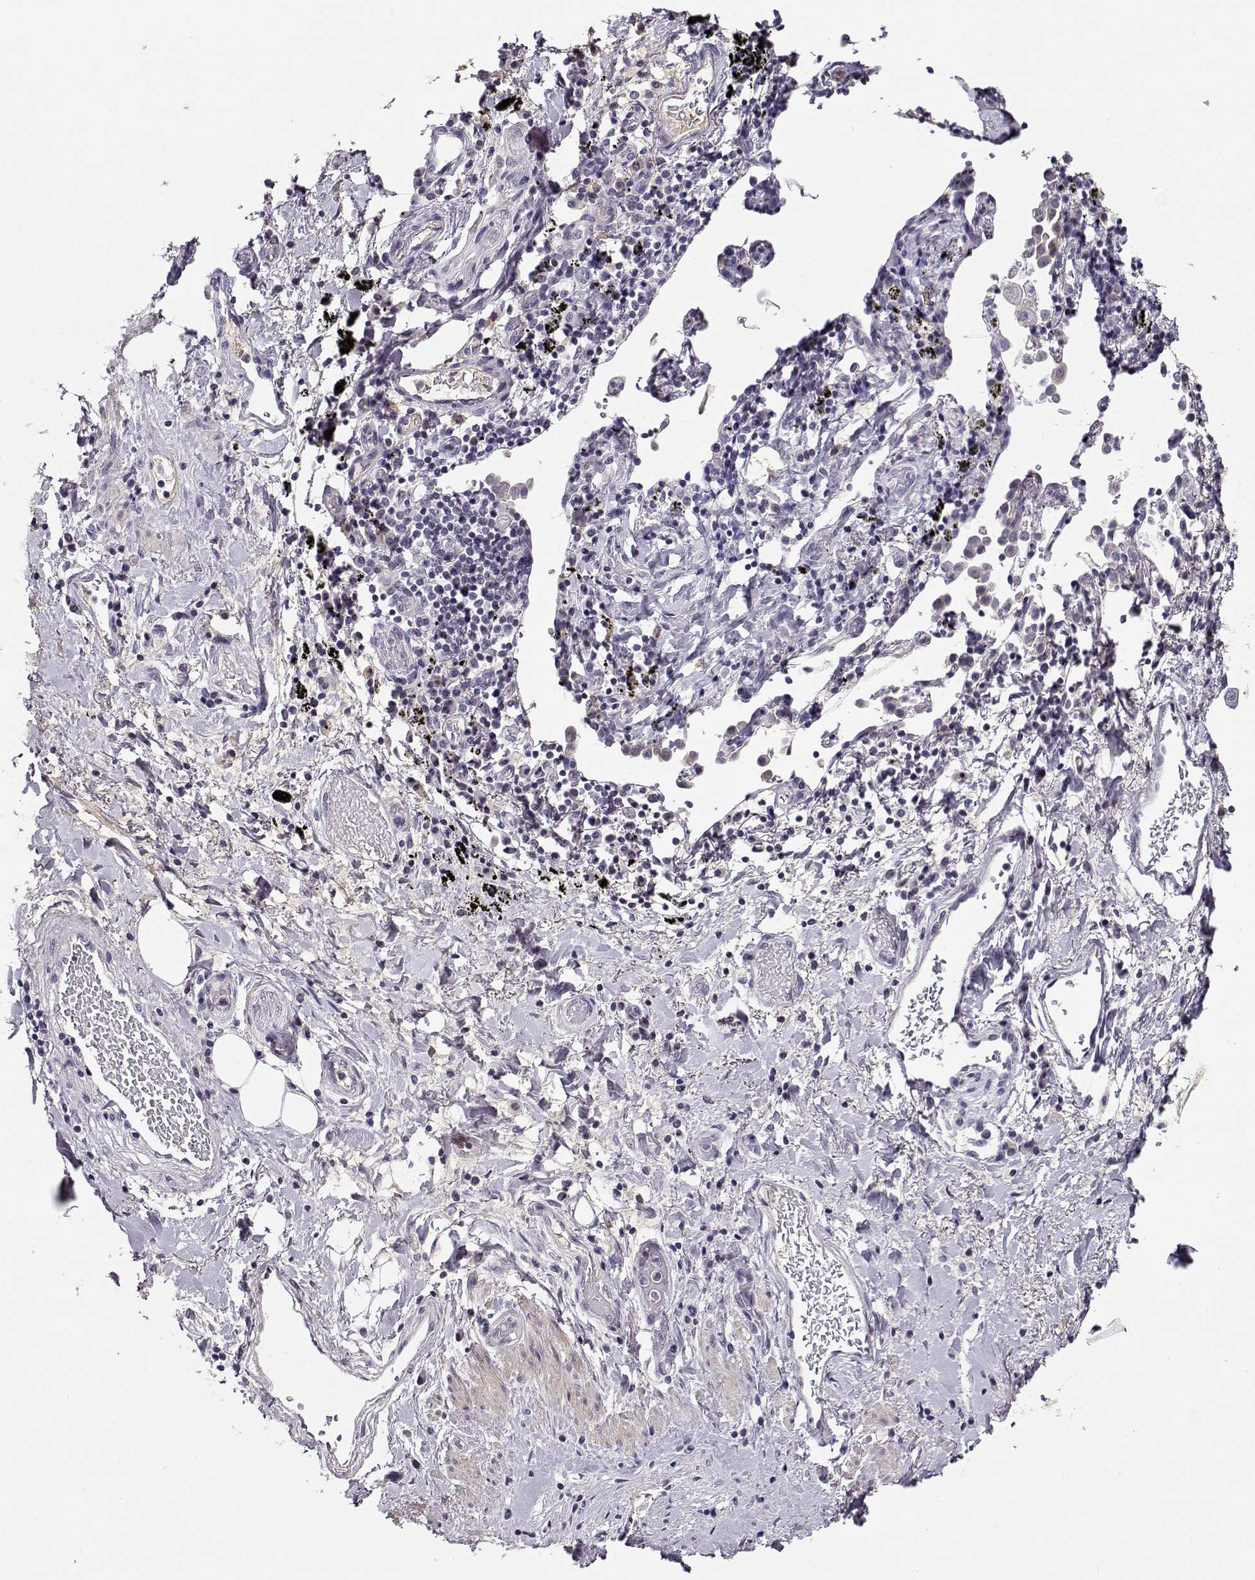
{"staining": {"intensity": "weak", "quantity": "25%-75%", "location": "cytoplasmic/membranous"}, "tissue": "lung cancer", "cell_type": "Tumor cells", "image_type": "cancer", "snomed": [{"axis": "morphology", "description": "Squamous cell carcinoma, NOS"}, {"axis": "topography", "description": "Lung"}], "caption": "DAB (3,3'-diaminobenzidine) immunohistochemical staining of lung cancer reveals weak cytoplasmic/membranous protein staining in approximately 25%-75% of tumor cells. The protein of interest is stained brown, and the nuclei are stained in blue (DAB IHC with brightfield microscopy, high magnification).", "gene": "CRX", "patient": {"sex": "male", "age": 57}}